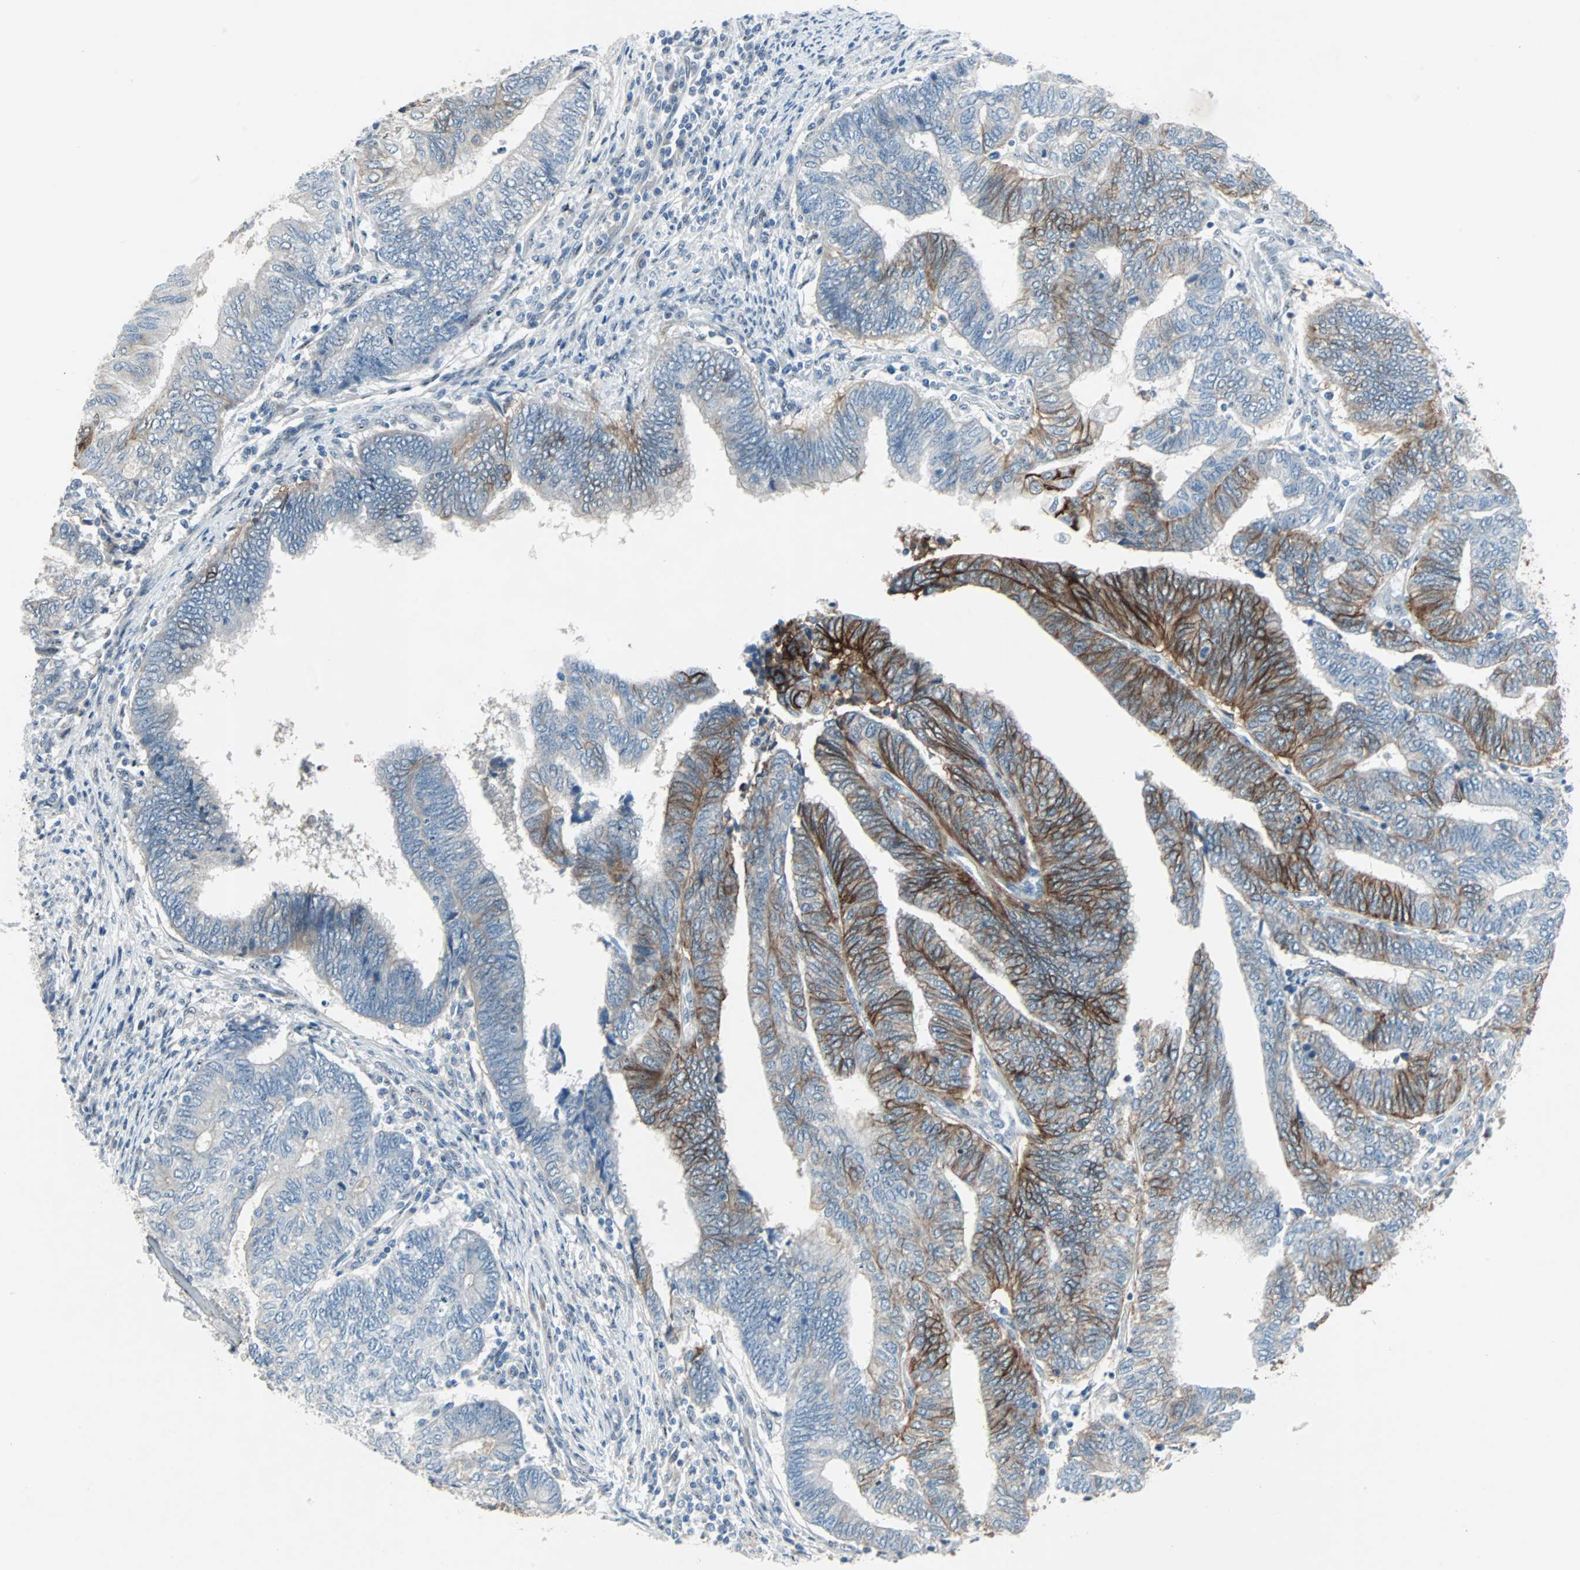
{"staining": {"intensity": "strong", "quantity": "25%-75%", "location": "cytoplasmic/membranous"}, "tissue": "endometrial cancer", "cell_type": "Tumor cells", "image_type": "cancer", "snomed": [{"axis": "morphology", "description": "Adenocarcinoma, NOS"}, {"axis": "topography", "description": "Uterus"}, {"axis": "topography", "description": "Endometrium"}], "caption": "Human endometrial cancer (adenocarcinoma) stained with a protein marker displays strong staining in tumor cells.", "gene": "CAND2", "patient": {"sex": "female", "age": 70}}